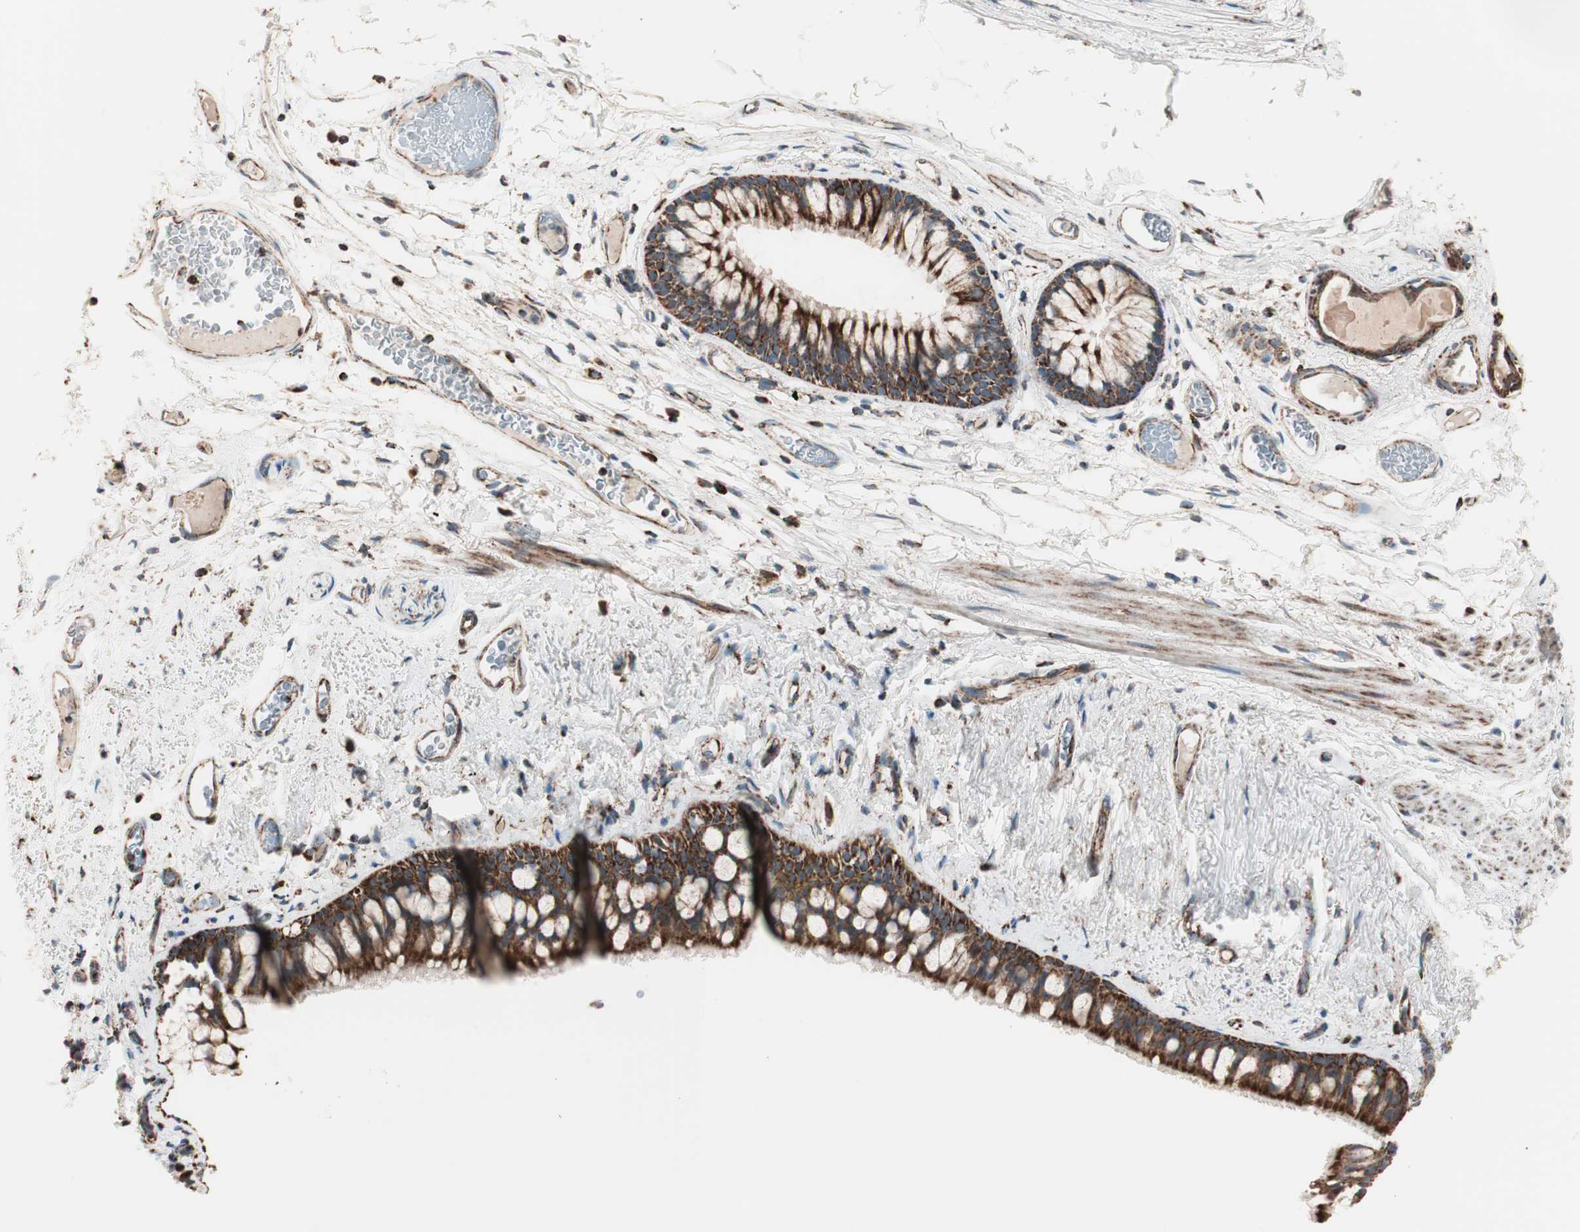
{"staining": {"intensity": "strong", "quantity": ">75%", "location": "cytoplasmic/membranous"}, "tissue": "bronchus", "cell_type": "Respiratory epithelial cells", "image_type": "normal", "snomed": [{"axis": "morphology", "description": "Normal tissue, NOS"}, {"axis": "topography", "description": "Bronchus"}], "caption": "Immunohistochemical staining of normal human bronchus reveals high levels of strong cytoplasmic/membranous staining in about >75% of respiratory epithelial cells. The staining was performed using DAB (3,3'-diaminobenzidine) to visualize the protein expression in brown, while the nuclei were stained in blue with hematoxylin (Magnification: 20x).", "gene": "TOMM22", "patient": {"sex": "female", "age": 73}}